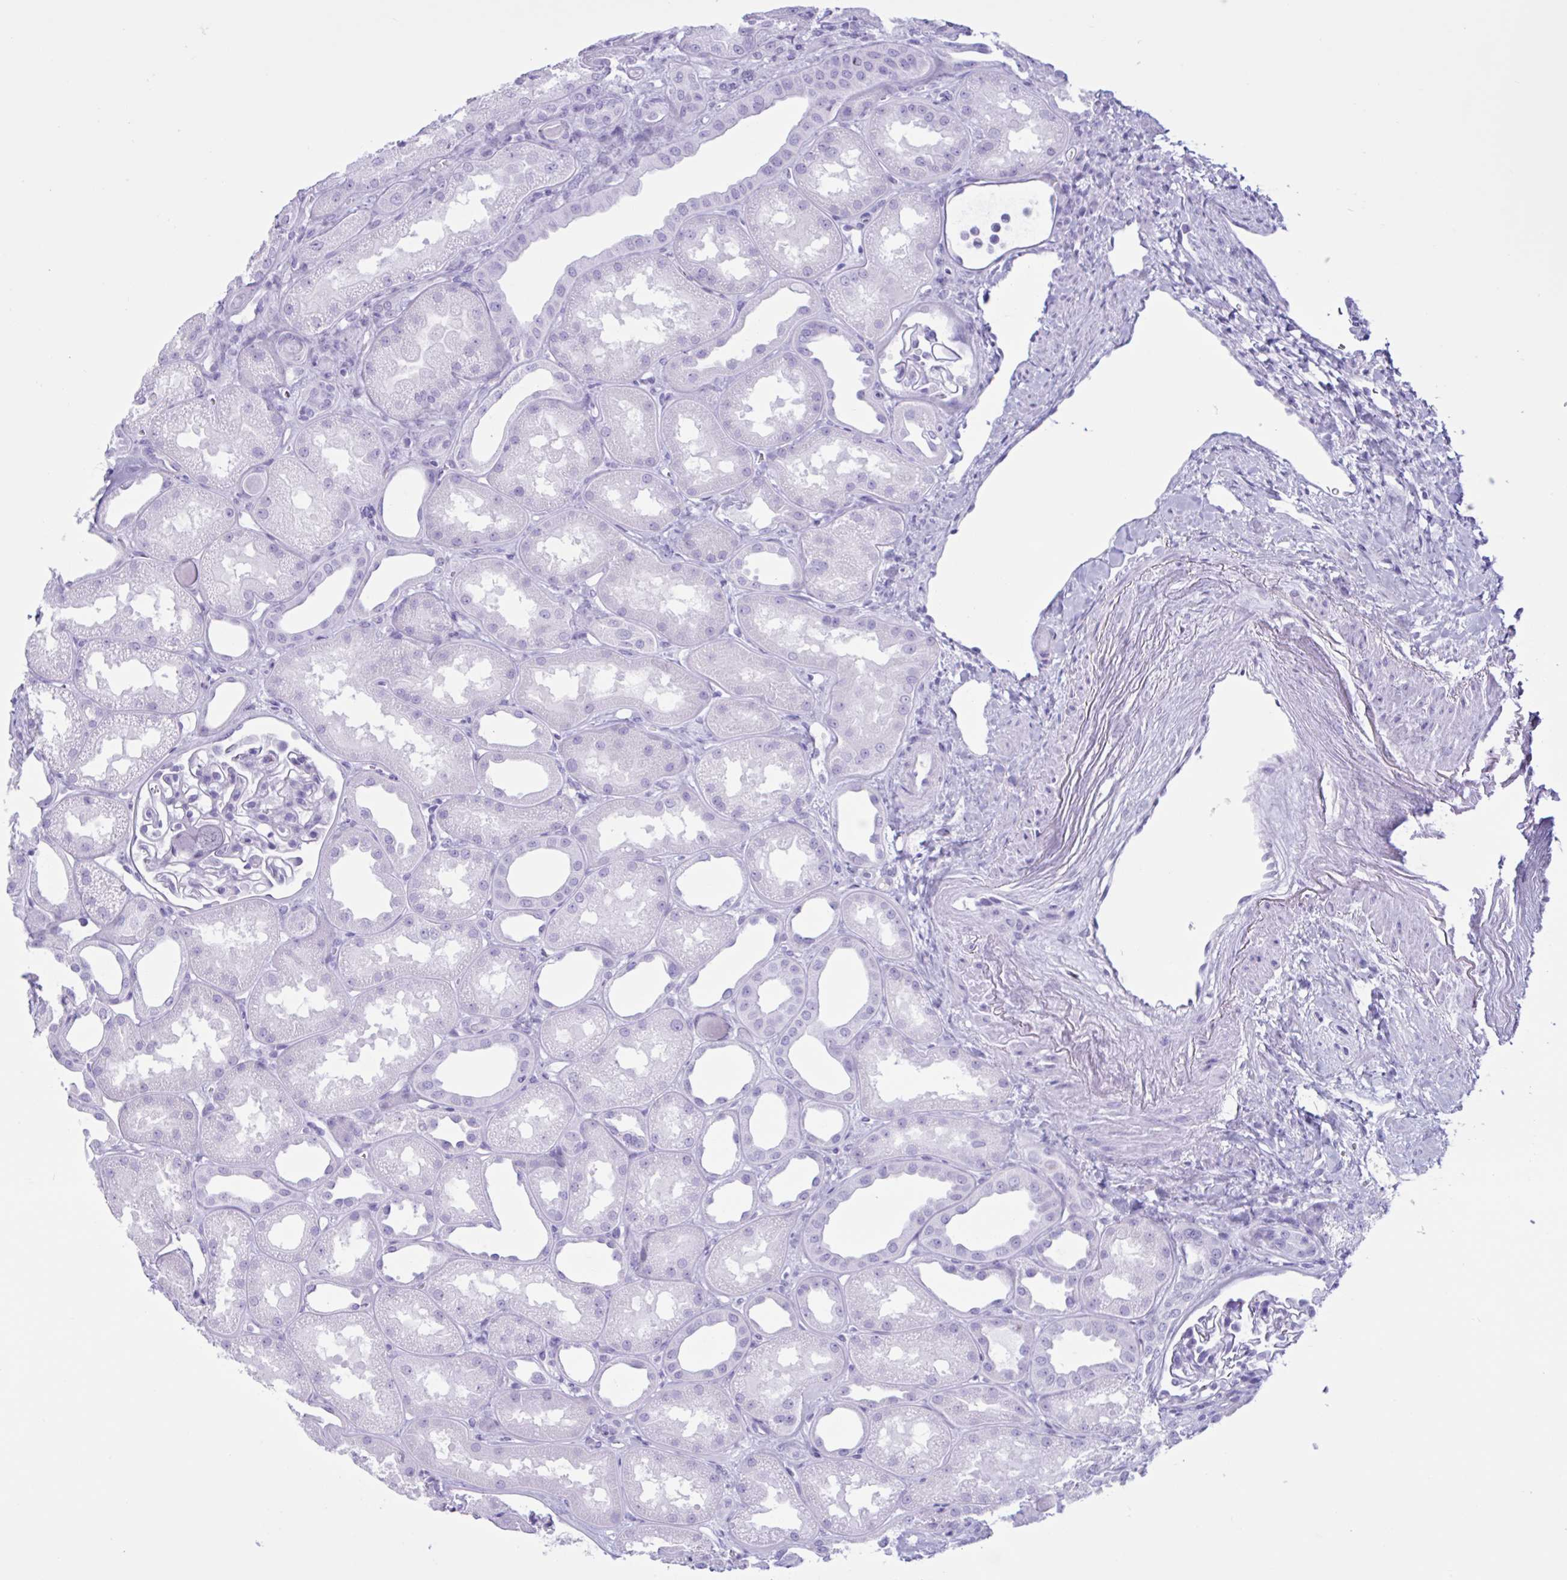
{"staining": {"intensity": "negative", "quantity": "none", "location": "none"}, "tissue": "kidney", "cell_type": "Cells in glomeruli", "image_type": "normal", "snomed": [{"axis": "morphology", "description": "Normal tissue, NOS"}, {"axis": "topography", "description": "Kidney"}], "caption": "IHC image of benign kidney stained for a protein (brown), which shows no staining in cells in glomeruli. (IHC, brightfield microscopy, high magnification).", "gene": "MRGPRG", "patient": {"sex": "male", "age": 61}}